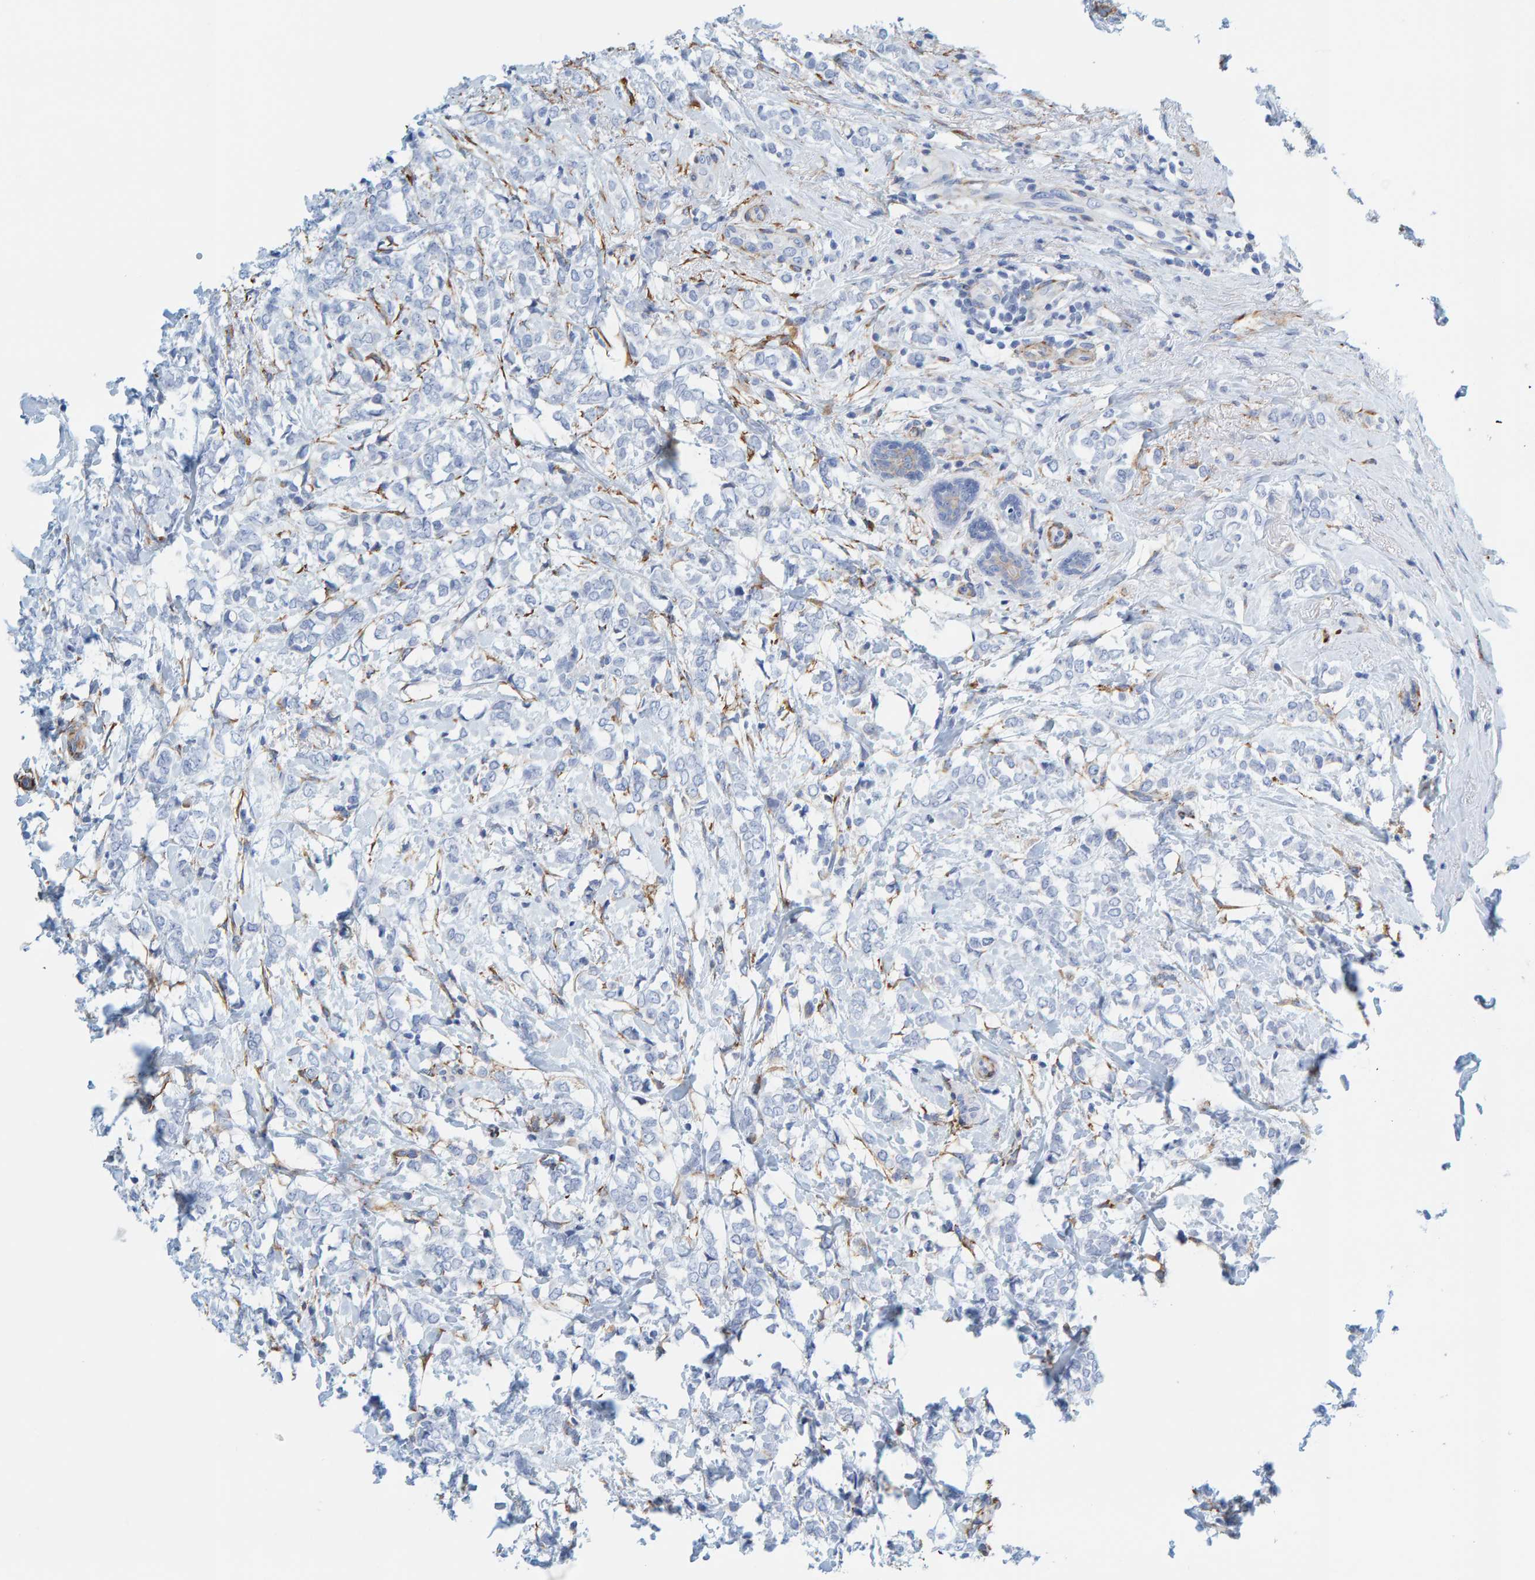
{"staining": {"intensity": "negative", "quantity": "none", "location": "none"}, "tissue": "breast cancer", "cell_type": "Tumor cells", "image_type": "cancer", "snomed": [{"axis": "morphology", "description": "Normal tissue, NOS"}, {"axis": "morphology", "description": "Lobular carcinoma"}, {"axis": "topography", "description": "Breast"}], "caption": "This is an immunohistochemistry (IHC) photomicrograph of human breast cancer (lobular carcinoma). There is no expression in tumor cells.", "gene": "MAP1B", "patient": {"sex": "female", "age": 47}}